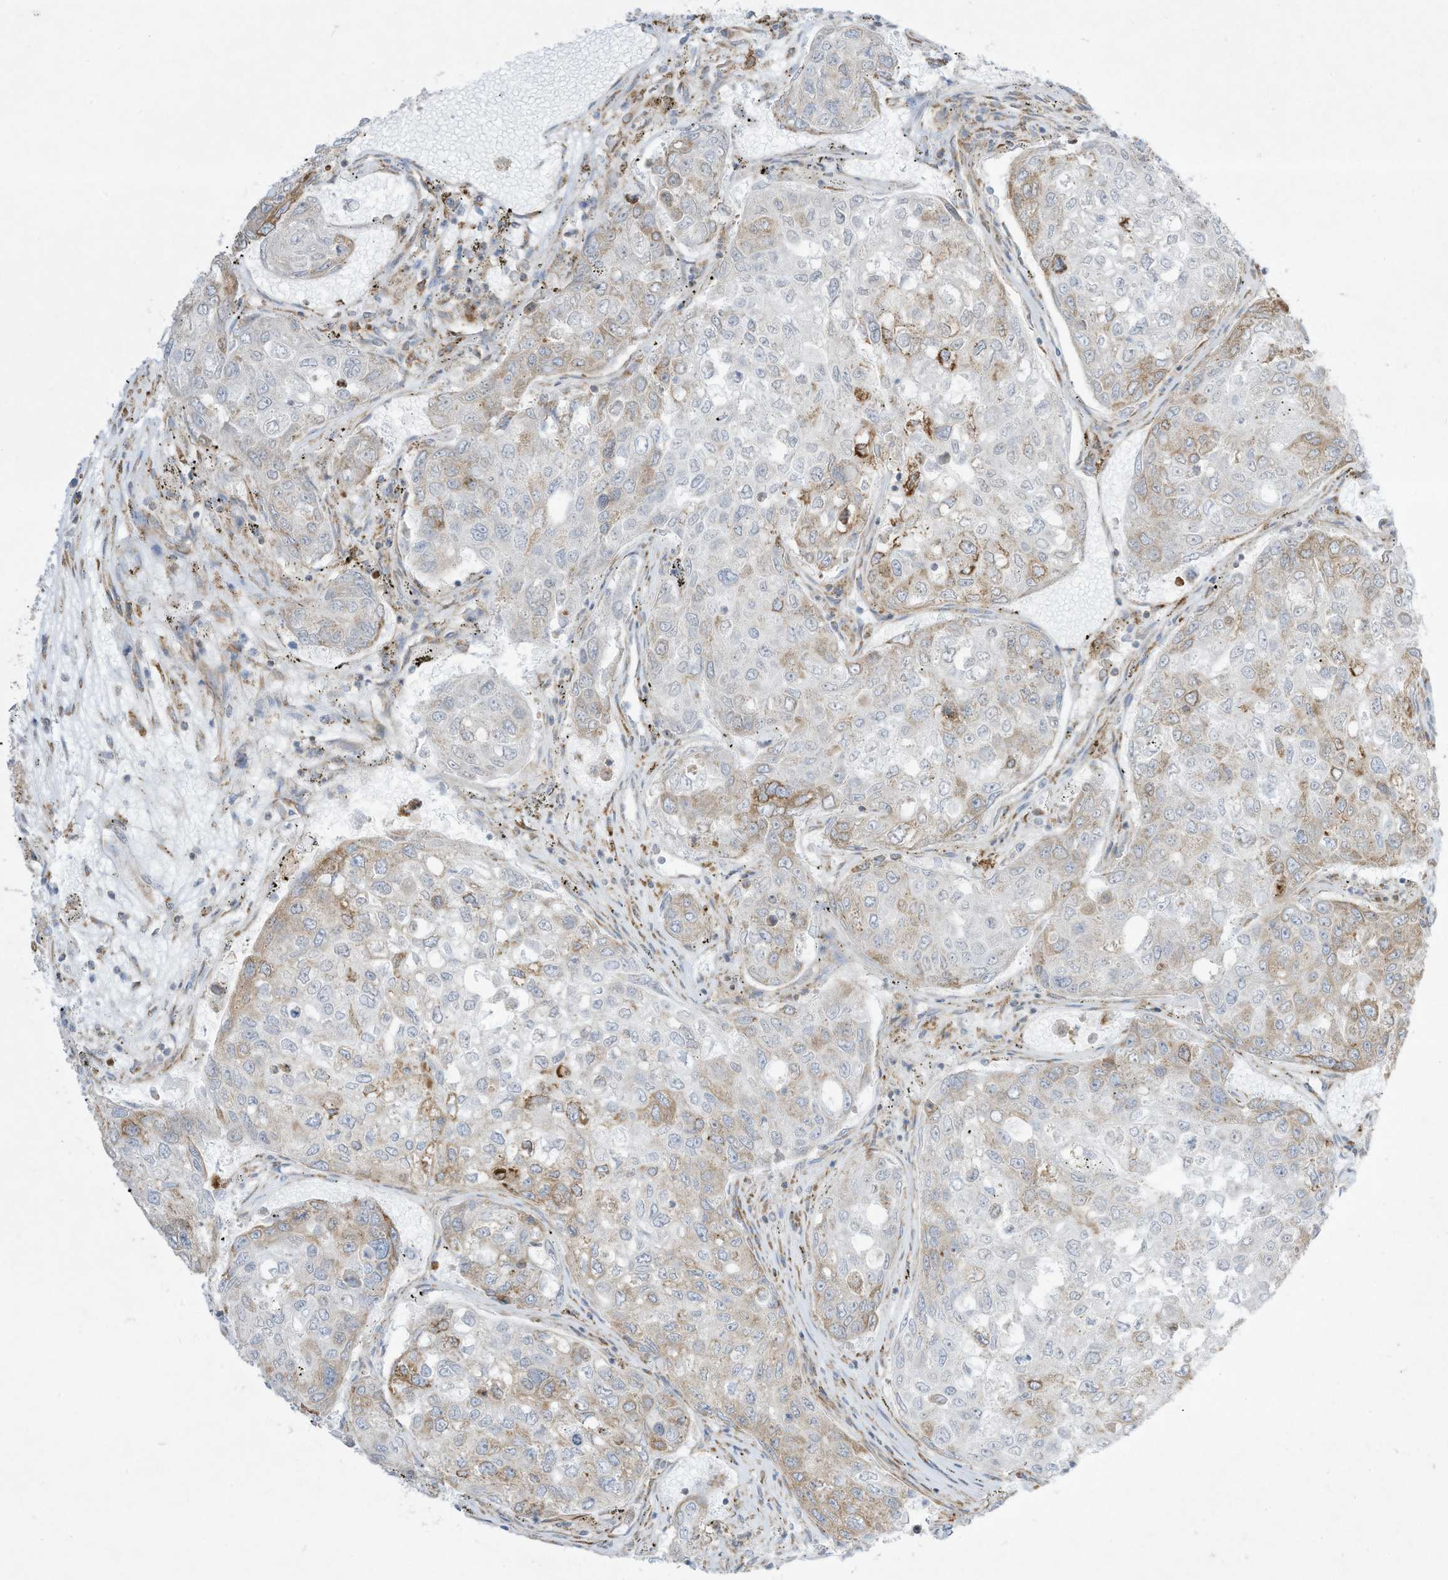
{"staining": {"intensity": "moderate", "quantity": "<25%", "location": "cytoplasmic/membranous"}, "tissue": "urothelial cancer", "cell_type": "Tumor cells", "image_type": "cancer", "snomed": [{"axis": "morphology", "description": "Urothelial carcinoma, High grade"}, {"axis": "topography", "description": "Lymph node"}, {"axis": "topography", "description": "Urinary bladder"}], "caption": "There is low levels of moderate cytoplasmic/membranous expression in tumor cells of urothelial carcinoma (high-grade), as demonstrated by immunohistochemical staining (brown color).", "gene": "PTK6", "patient": {"sex": "male", "age": 51}}